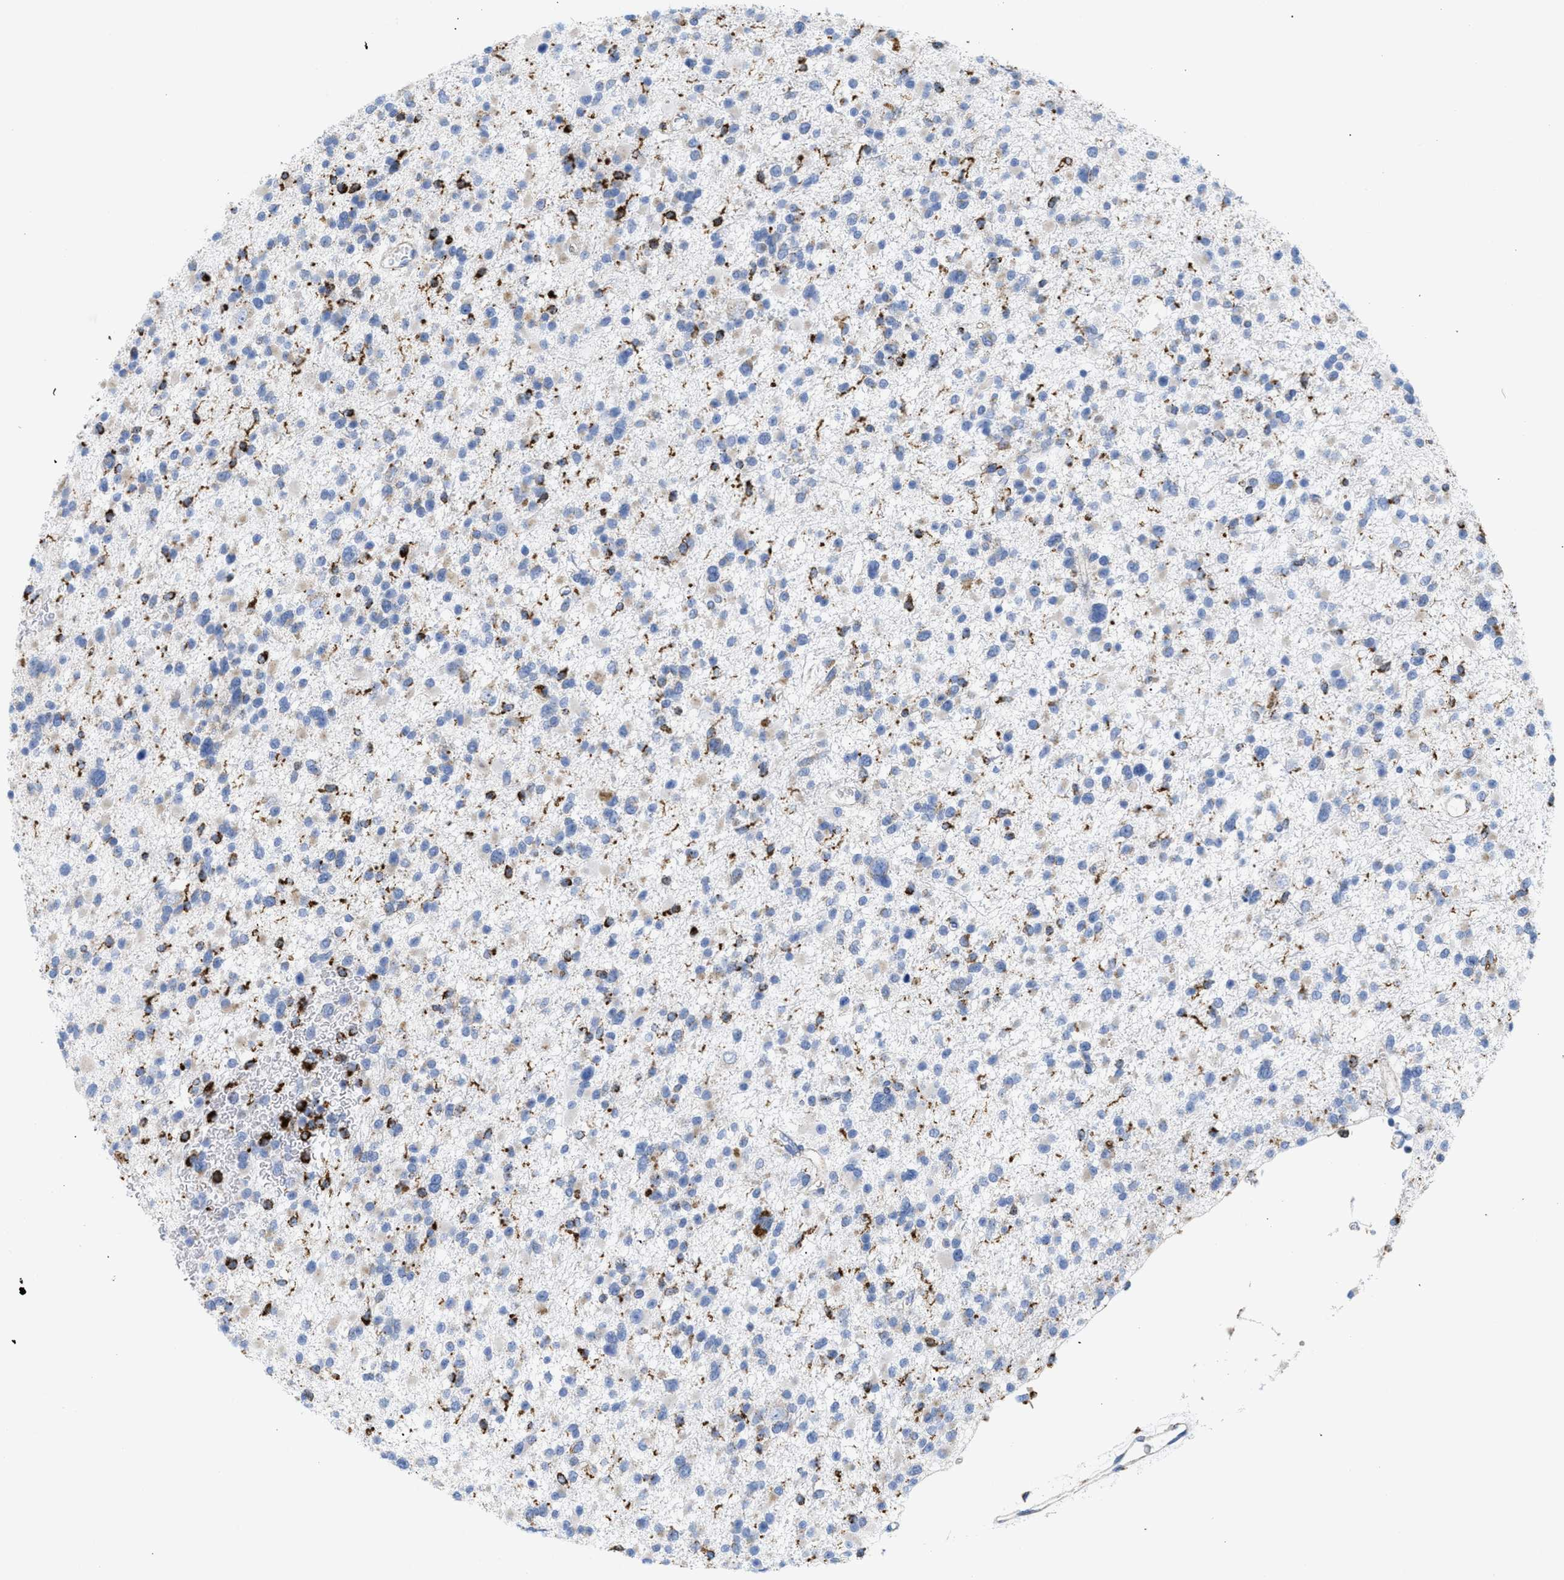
{"staining": {"intensity": "strong", "quantity": "<25%", "location": "cytoplasmic/membranous"}, "tissue": "glioma", "cell_type": "Tumor cells", "image_type": "cancer", "snomed": [{"axis": "morphology", "description": "Glioma, malignant, Low grade"}, {"axis": "topography", "description": "Brain"}], "caption": "Immunohistochemistry (IHC) image of human malignant glioma (low-grade) stained for a protein (brown), which demonstrates medium levels of strong cytoplasmic/membranous staining in approximately <25% of tumor cells.", "gene": "DRAM2", "patient": {"sex": "female", "age": 22}}